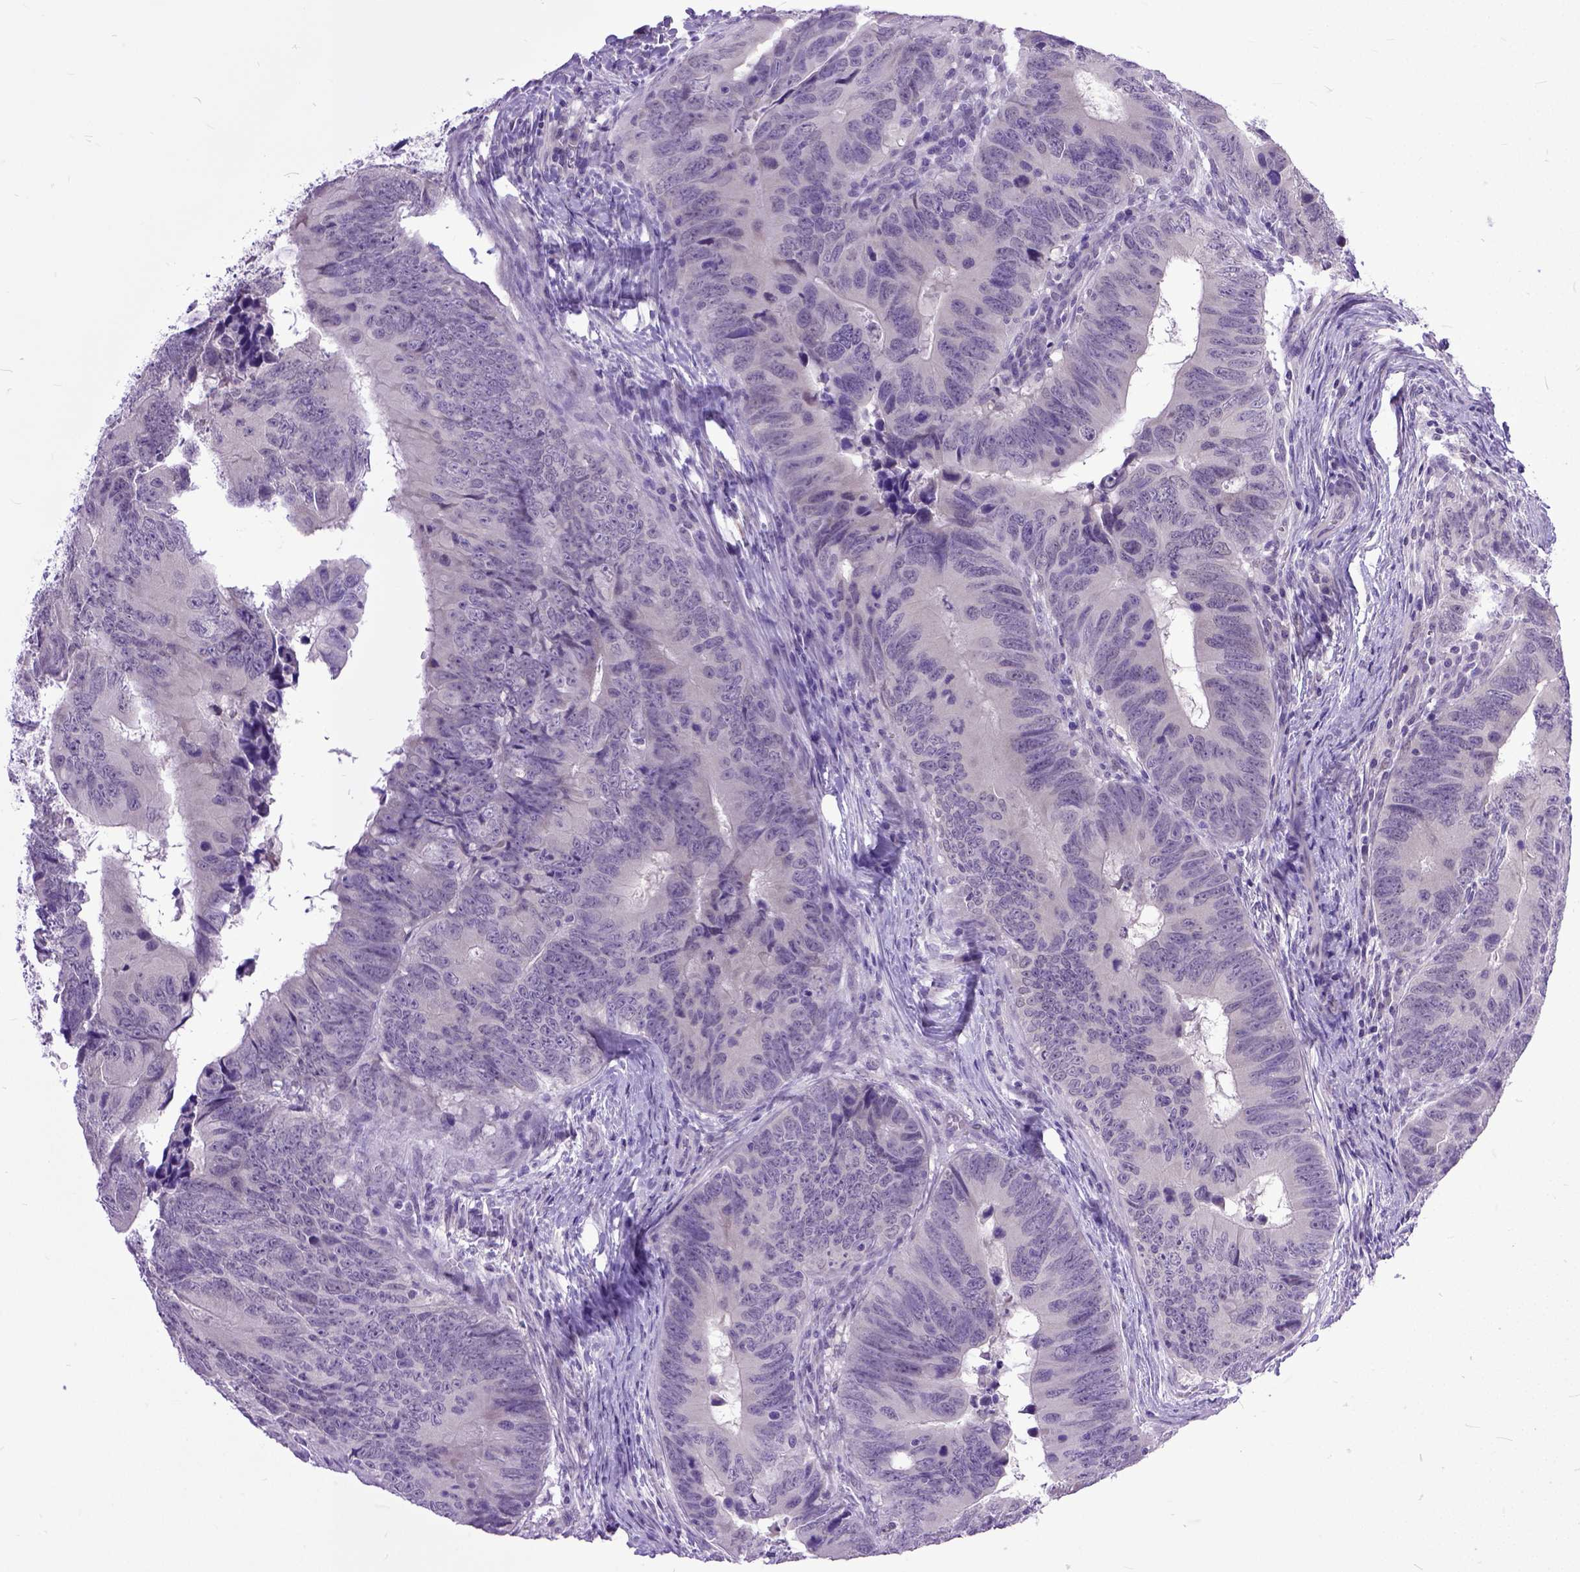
{"staining": {"intensity": "negative", "quantity": "none", "location": "none"}, "tissue": "colorectal cancer", "cell_type": "Tumor cells", "image_type": "cancer", "snomed": [{"axis": "morphology", "description": "Adenocarcinoma, NOS"}, {"axis": "topography", "description": "Colon"}], "caption": "IHC image of neoplastic tissue: colorectal adenocarcinoma stained with DAB (3,3'-diaminobenzidine) reveals no significant protein positivity in tumor cells. (DAB (3,3'-diaminobenzidine) IHC visualized using brightfield microscopy, high magnification).", "gene": "TCEAL7", "patient": {"sex": "female", "age": 82}}